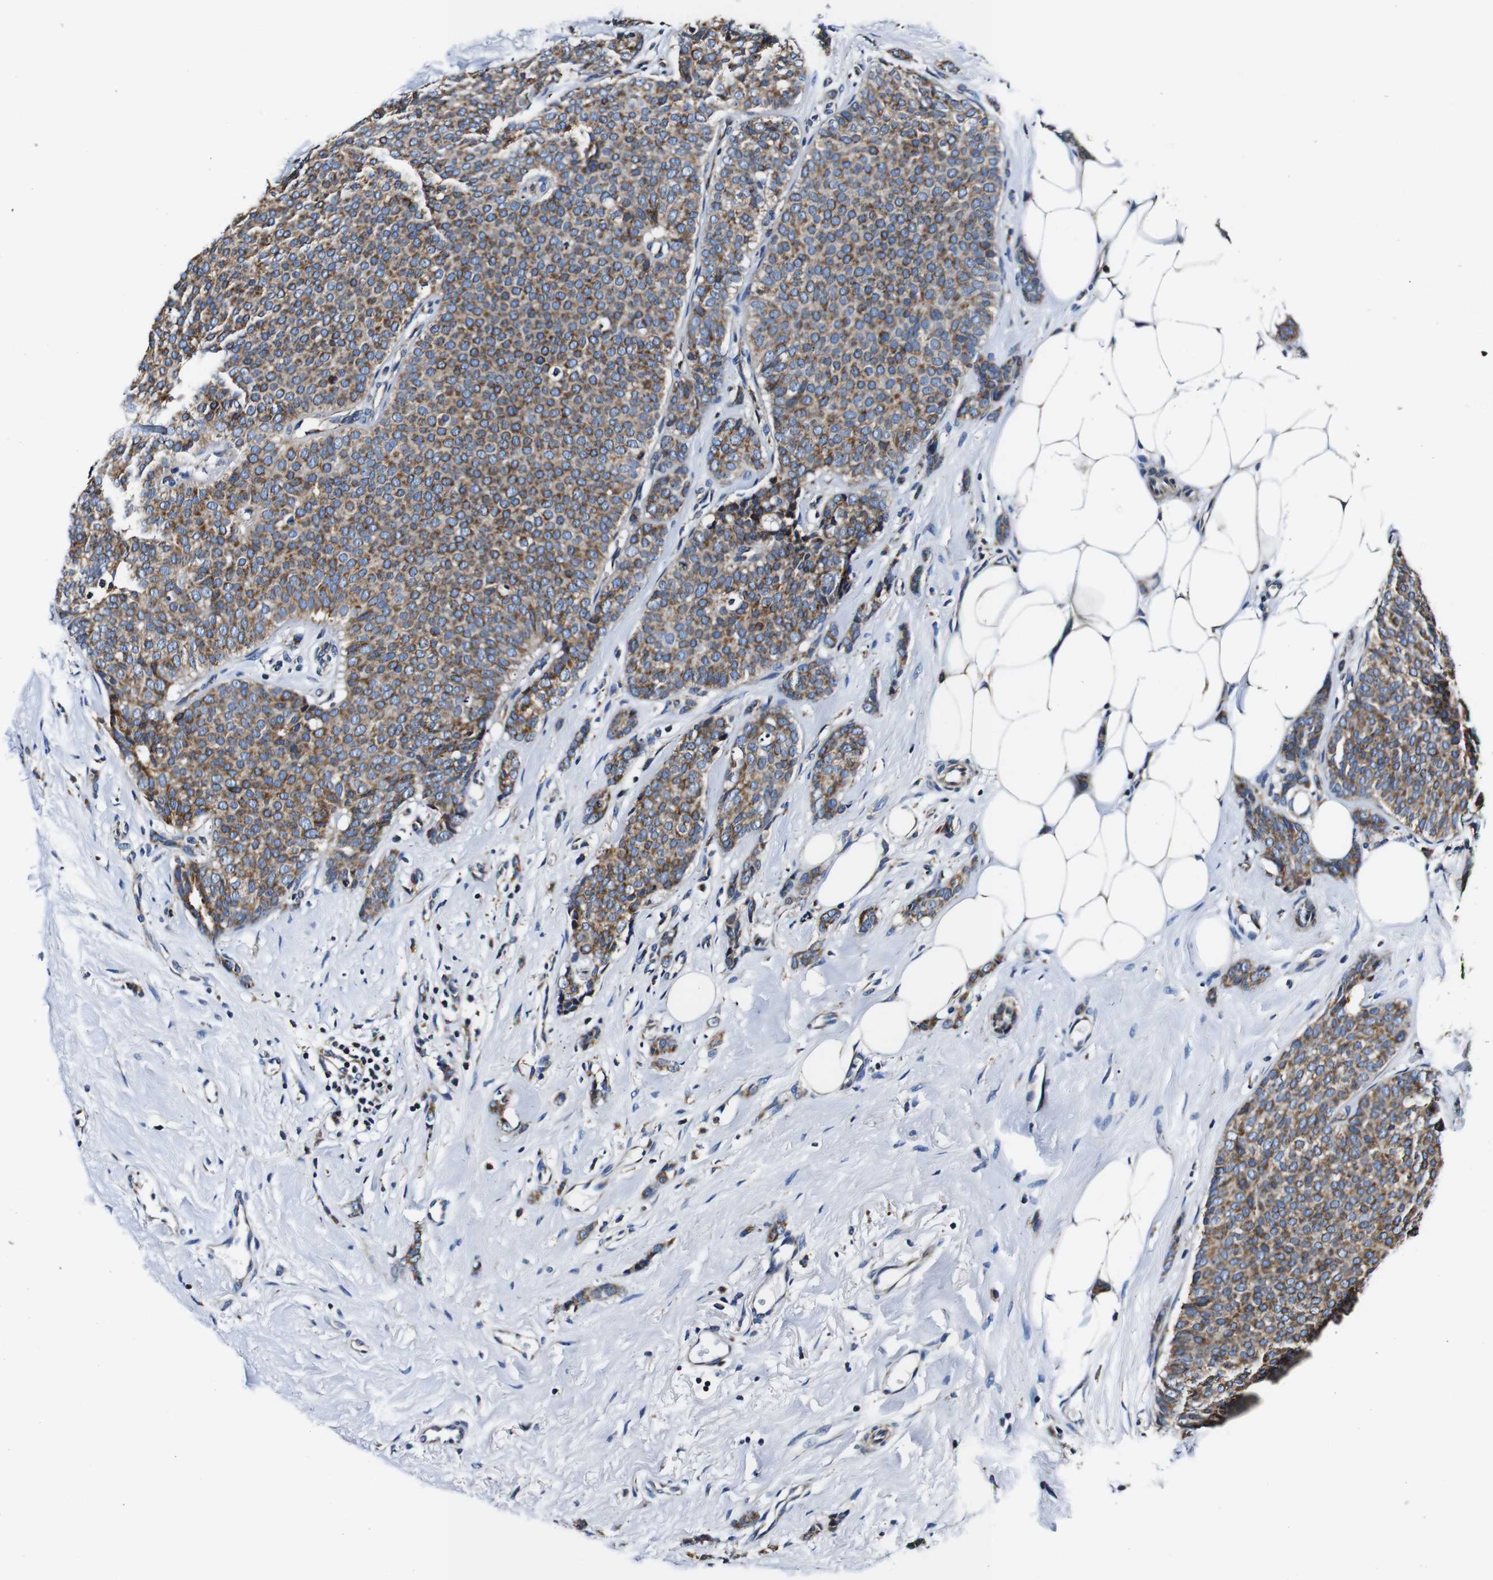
{"staining": {"intensity": "moderate", "quantity": ">75%", "location": "cytoplasmic/membranous"}, "tissue": "breast cancer", "cell_type": "Tumor cells", "image_type": "cancer", "snomed": [{"axis": "morphology", "description": "Lobular carcinoma"}, {"axis": "topography", "description": "Skin"}, {"axis": "topography", "description": "Breast"}], "caption": "A micrograph of human breast lobular carcinoma stained for a protein shows moderate cytoplasmic/membranous brown staining in tumor cells.", "gene": "HK1", "patient": {"sex": "female", "age": 46}}